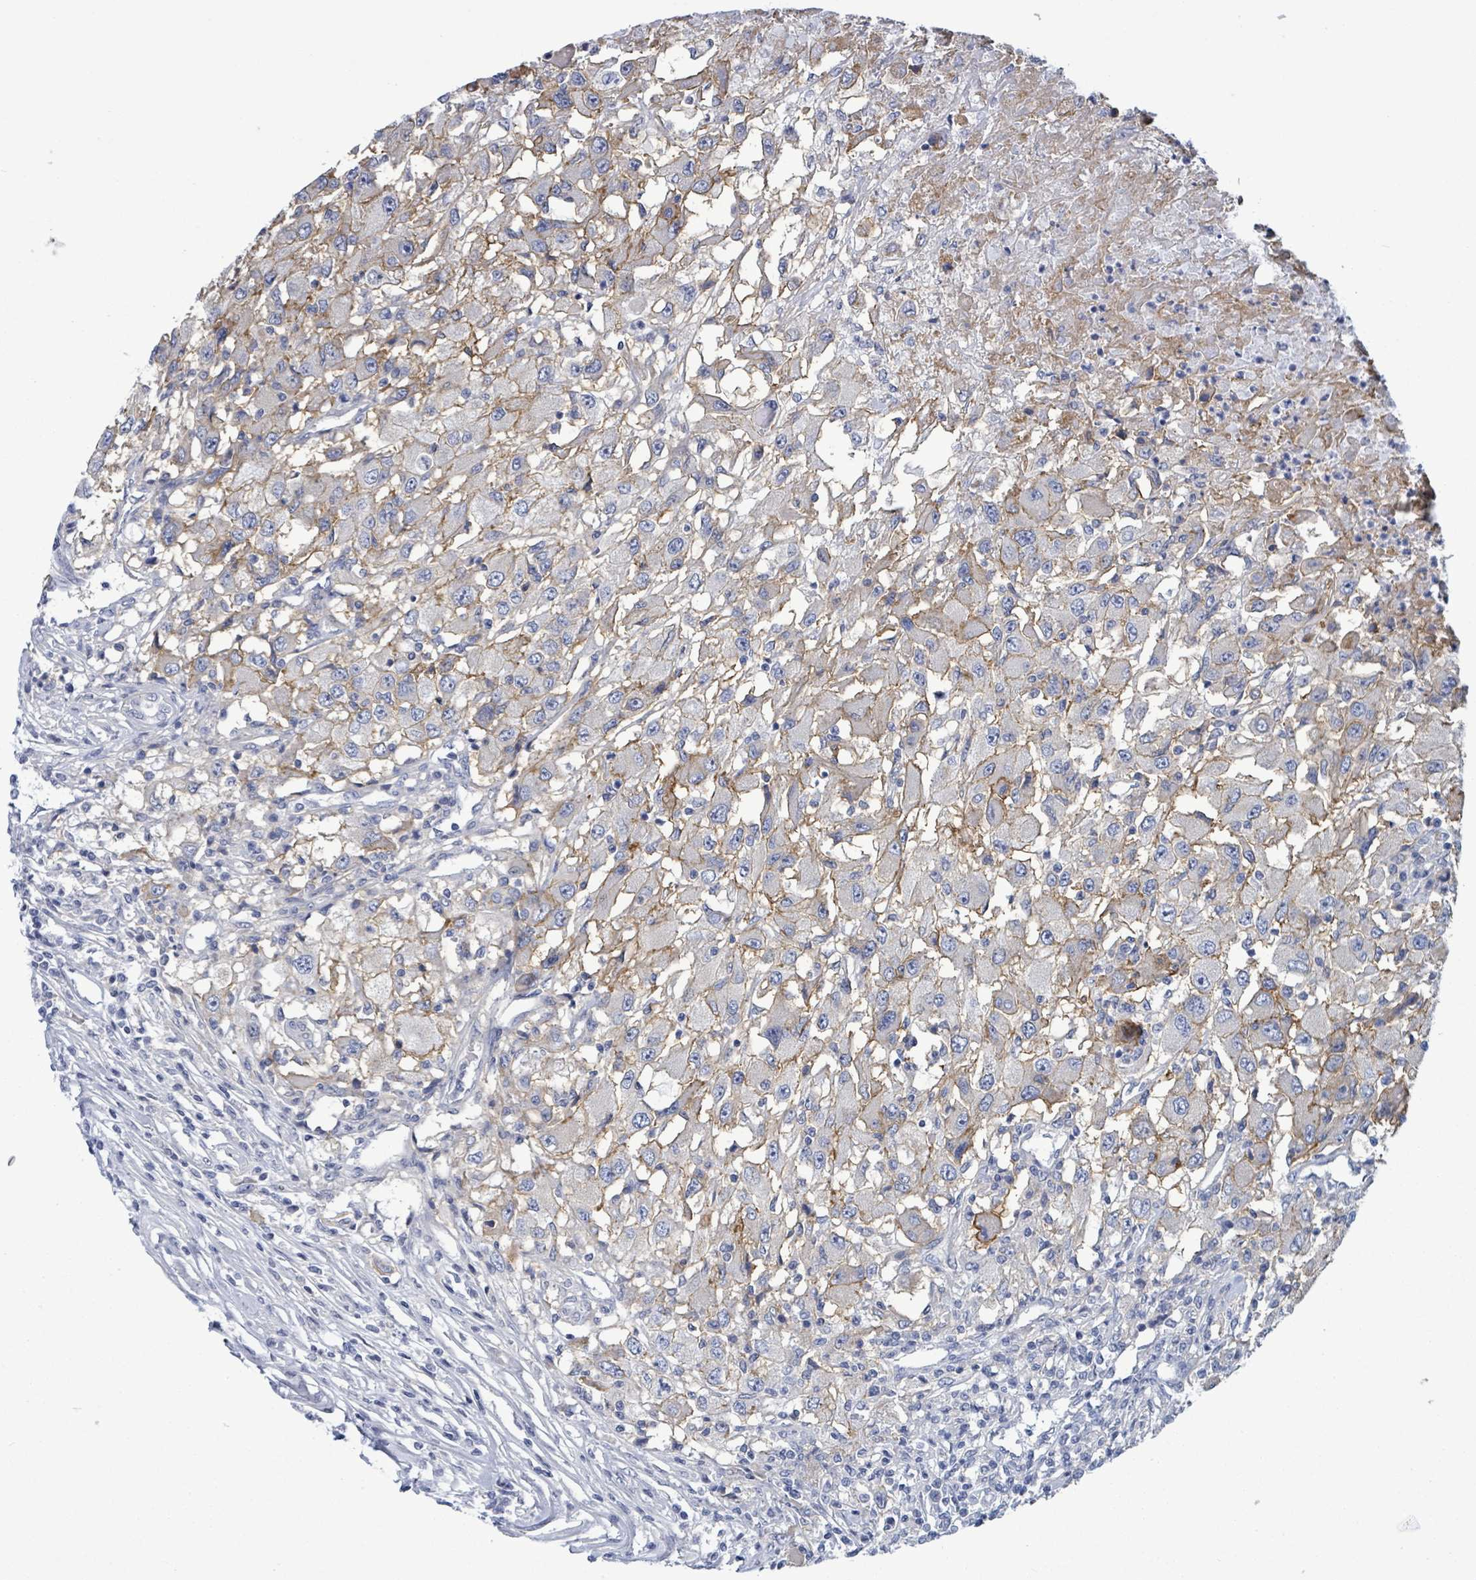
{"staining": {"intensity": "weak", "quantity": "<25%", "location": "cytoplasmic/membranous"}, "tissue": "renal cancer", "cell_type": "Tumor cells", "image_type": "cancer", "snomed": [{"axis": "morphology", "description": "Adenocarcinoma, NOS"}, {"axis": "topography", "description": "Kidney"}], "caption": "Immunohistochemistry of human adenocarcinoma (renal) shows no staining in tumor cells.", "gene": "BSG", "patient": {"sex": "female", "age": 67}}